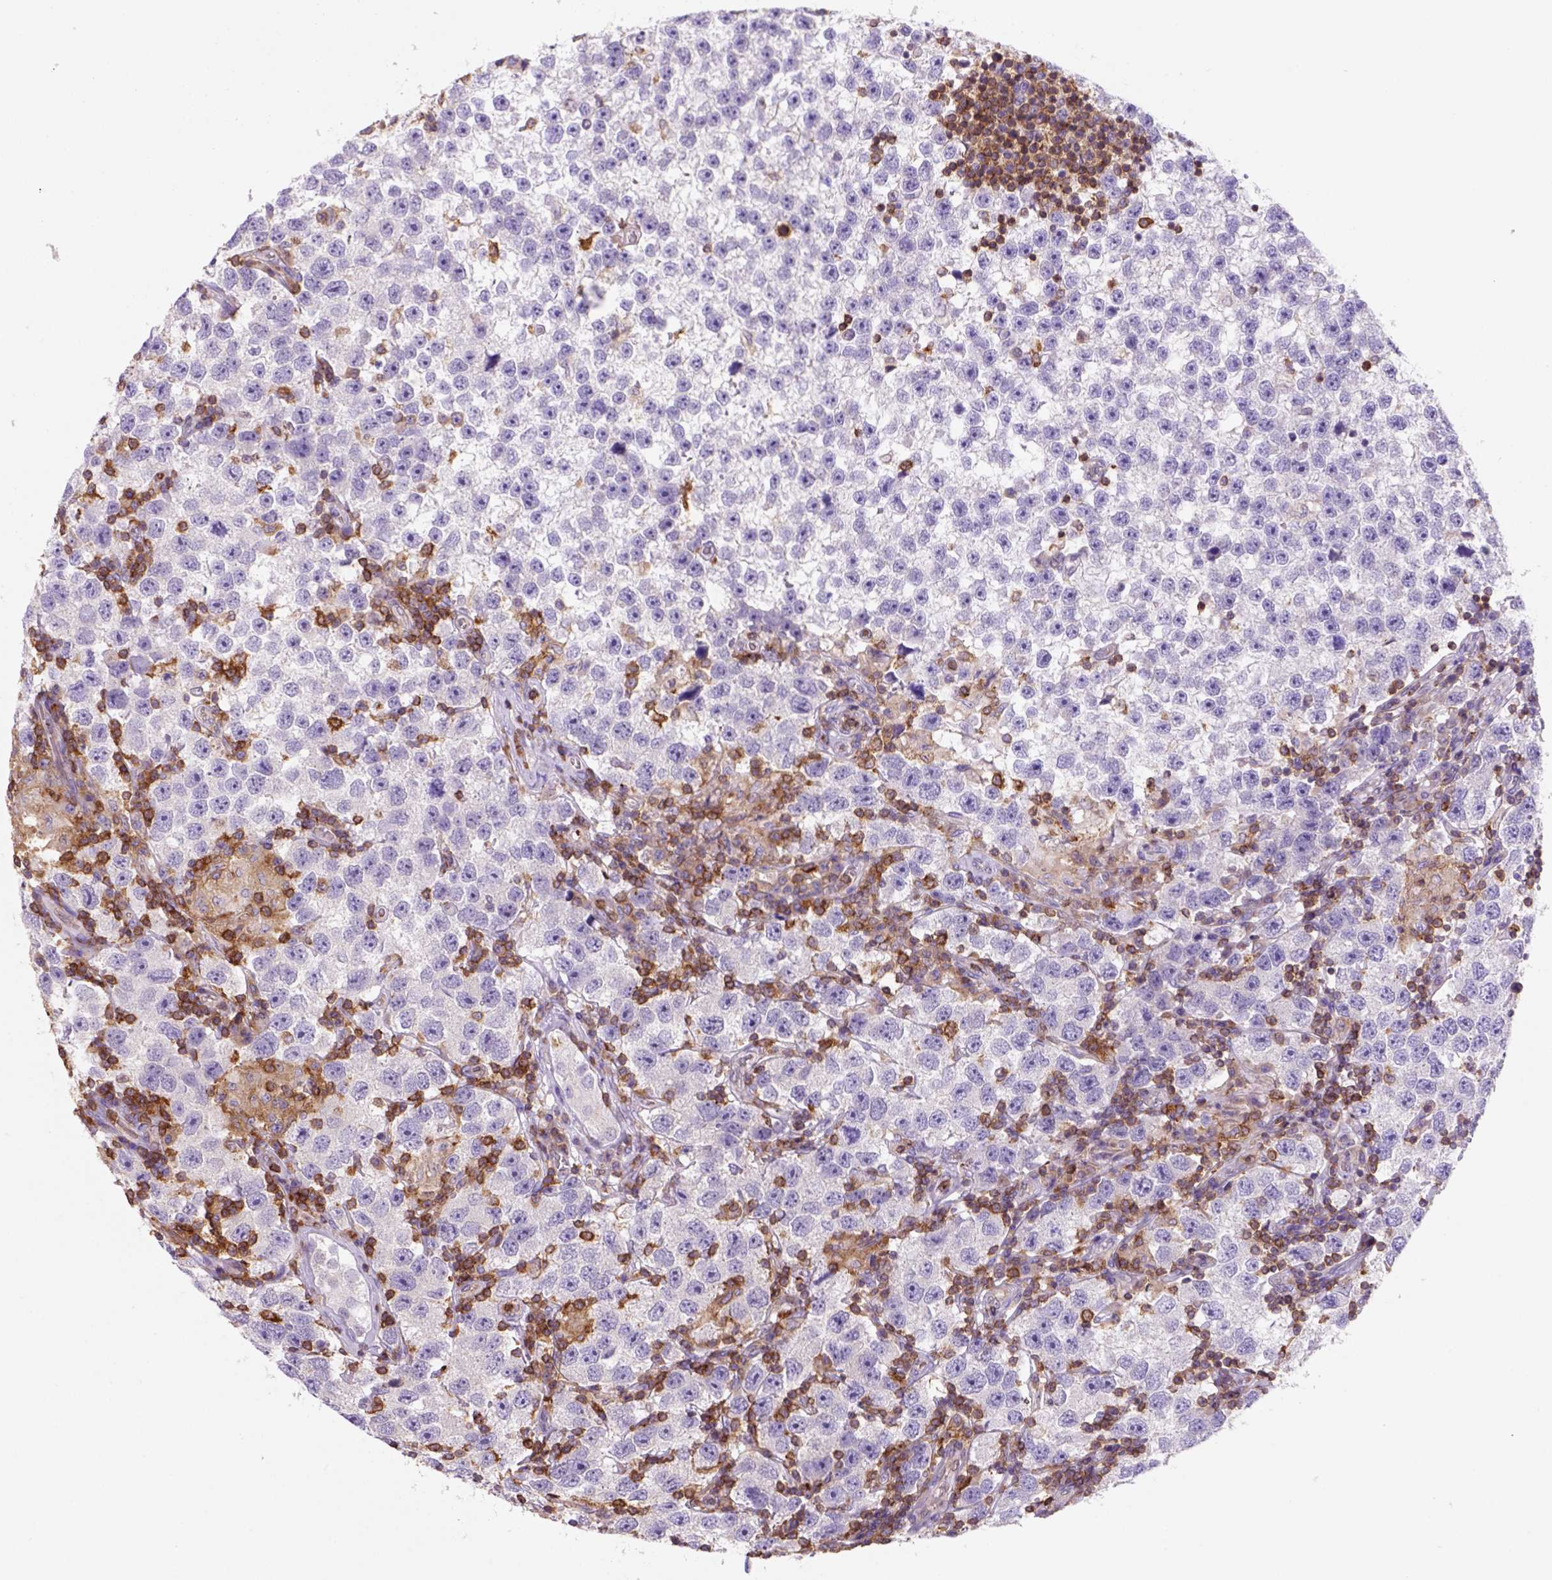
{"staining": {"intensity": "negative", "quantity": "none", "location": "none"}, "tissue": "testis cancer", "cell_type": "Tumor cells", "image_type": "cancer", "snomed": [{"axis": "morphology", "description": "Seminoma, NOS"}, {"axis": "topography", "description": "Testis"}], "caption": "Testis cancer was stained to show a protein in brown. There is no significant positivity in tumor cells.", "gene": "INPP5D", "patient": {"sex": "male", "age": 26}}